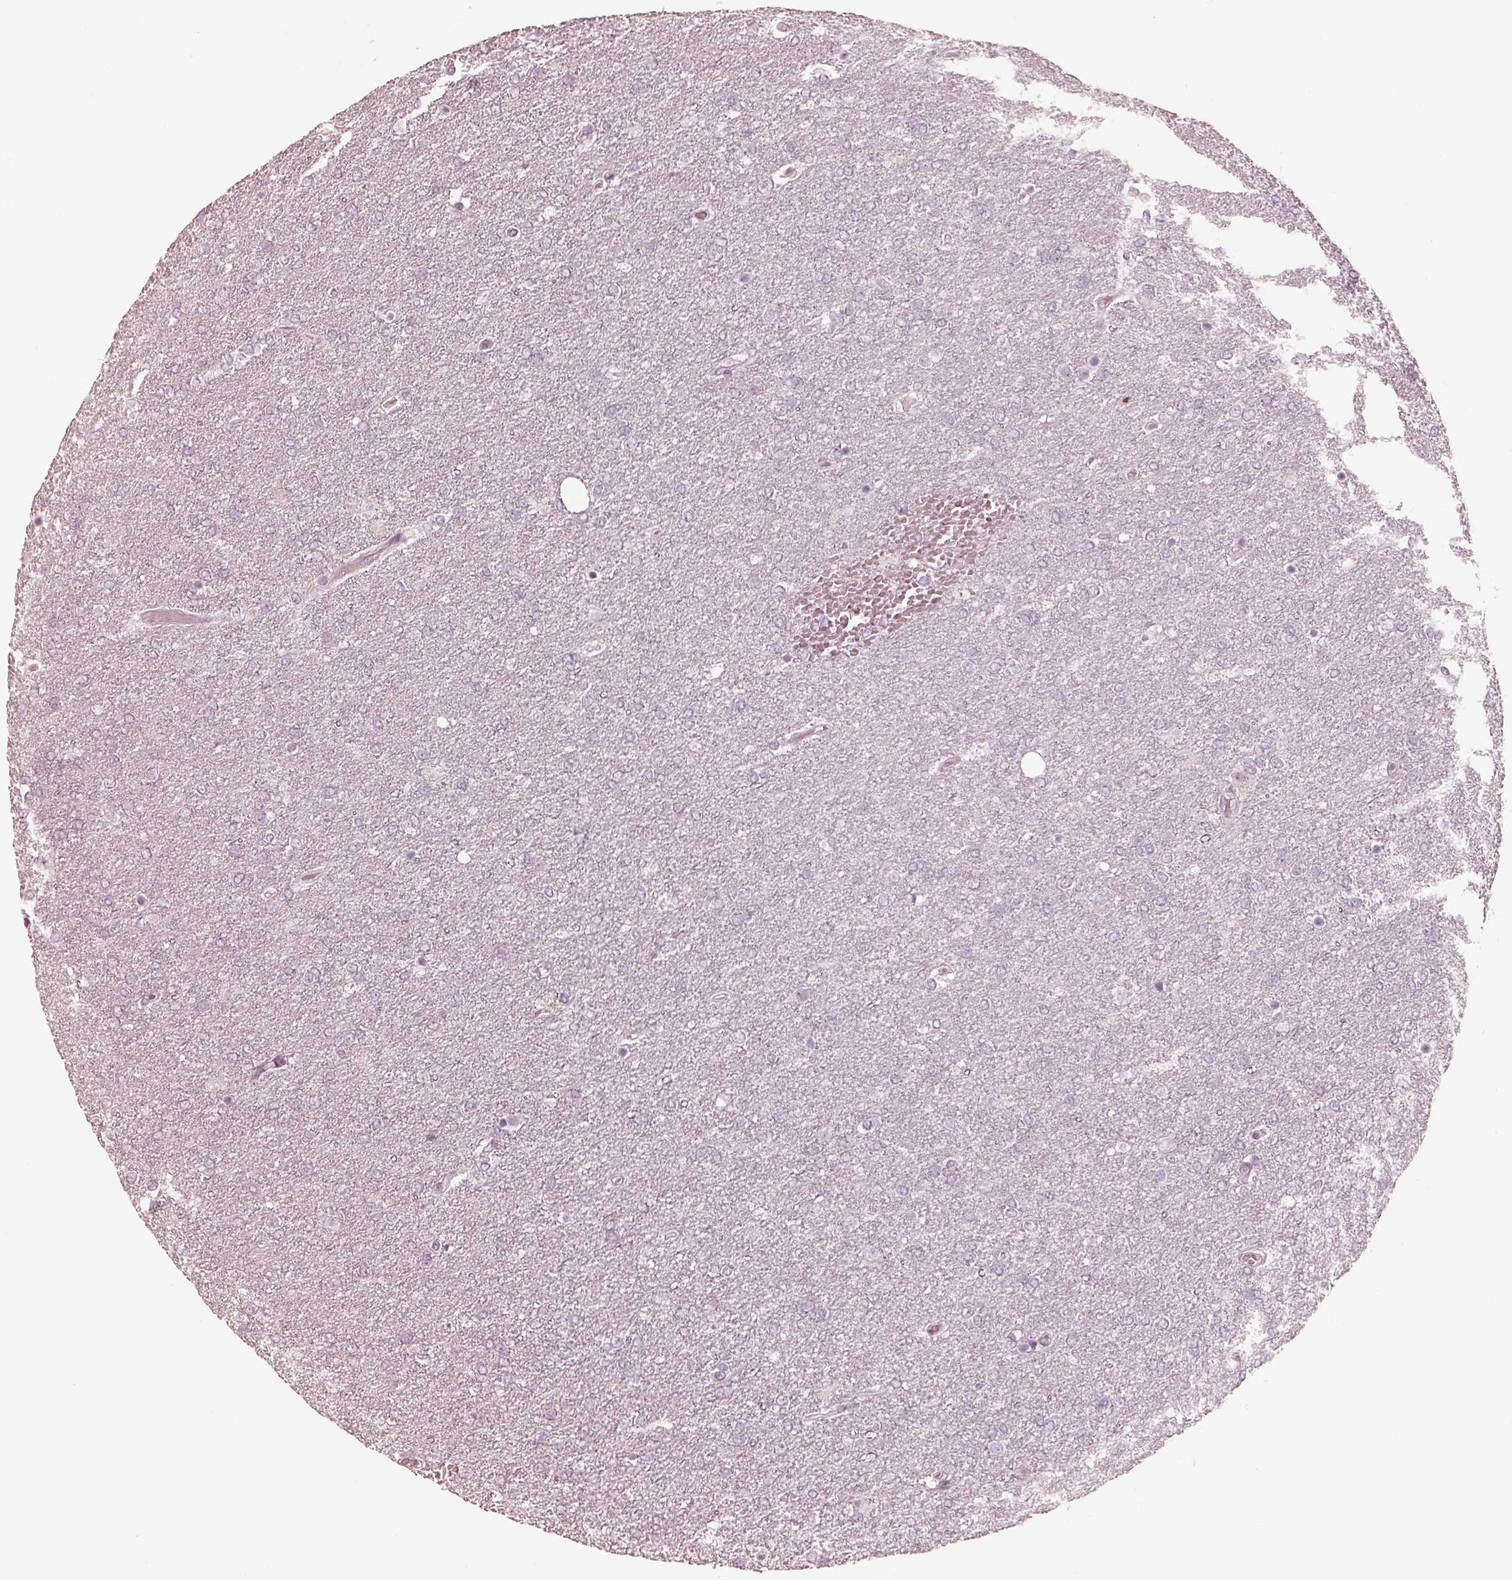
{"staining": {"intensity": "negative", "quantity": "none", "location": "none"}, "tissue": "glioma", "cell_type": "Tumor cells", "image_type": "cancer", "snomed": [{"axis": "morphology", "description": "Glioma, malignant, High grade"}, {"axis": "topography", "description": "Brain"}], "caption": "Immunohistochemistry of human glioma exhibits no staining in tumor cells.", "gene": "CALR3", "patient": {"sex": "female", "age": 61}}